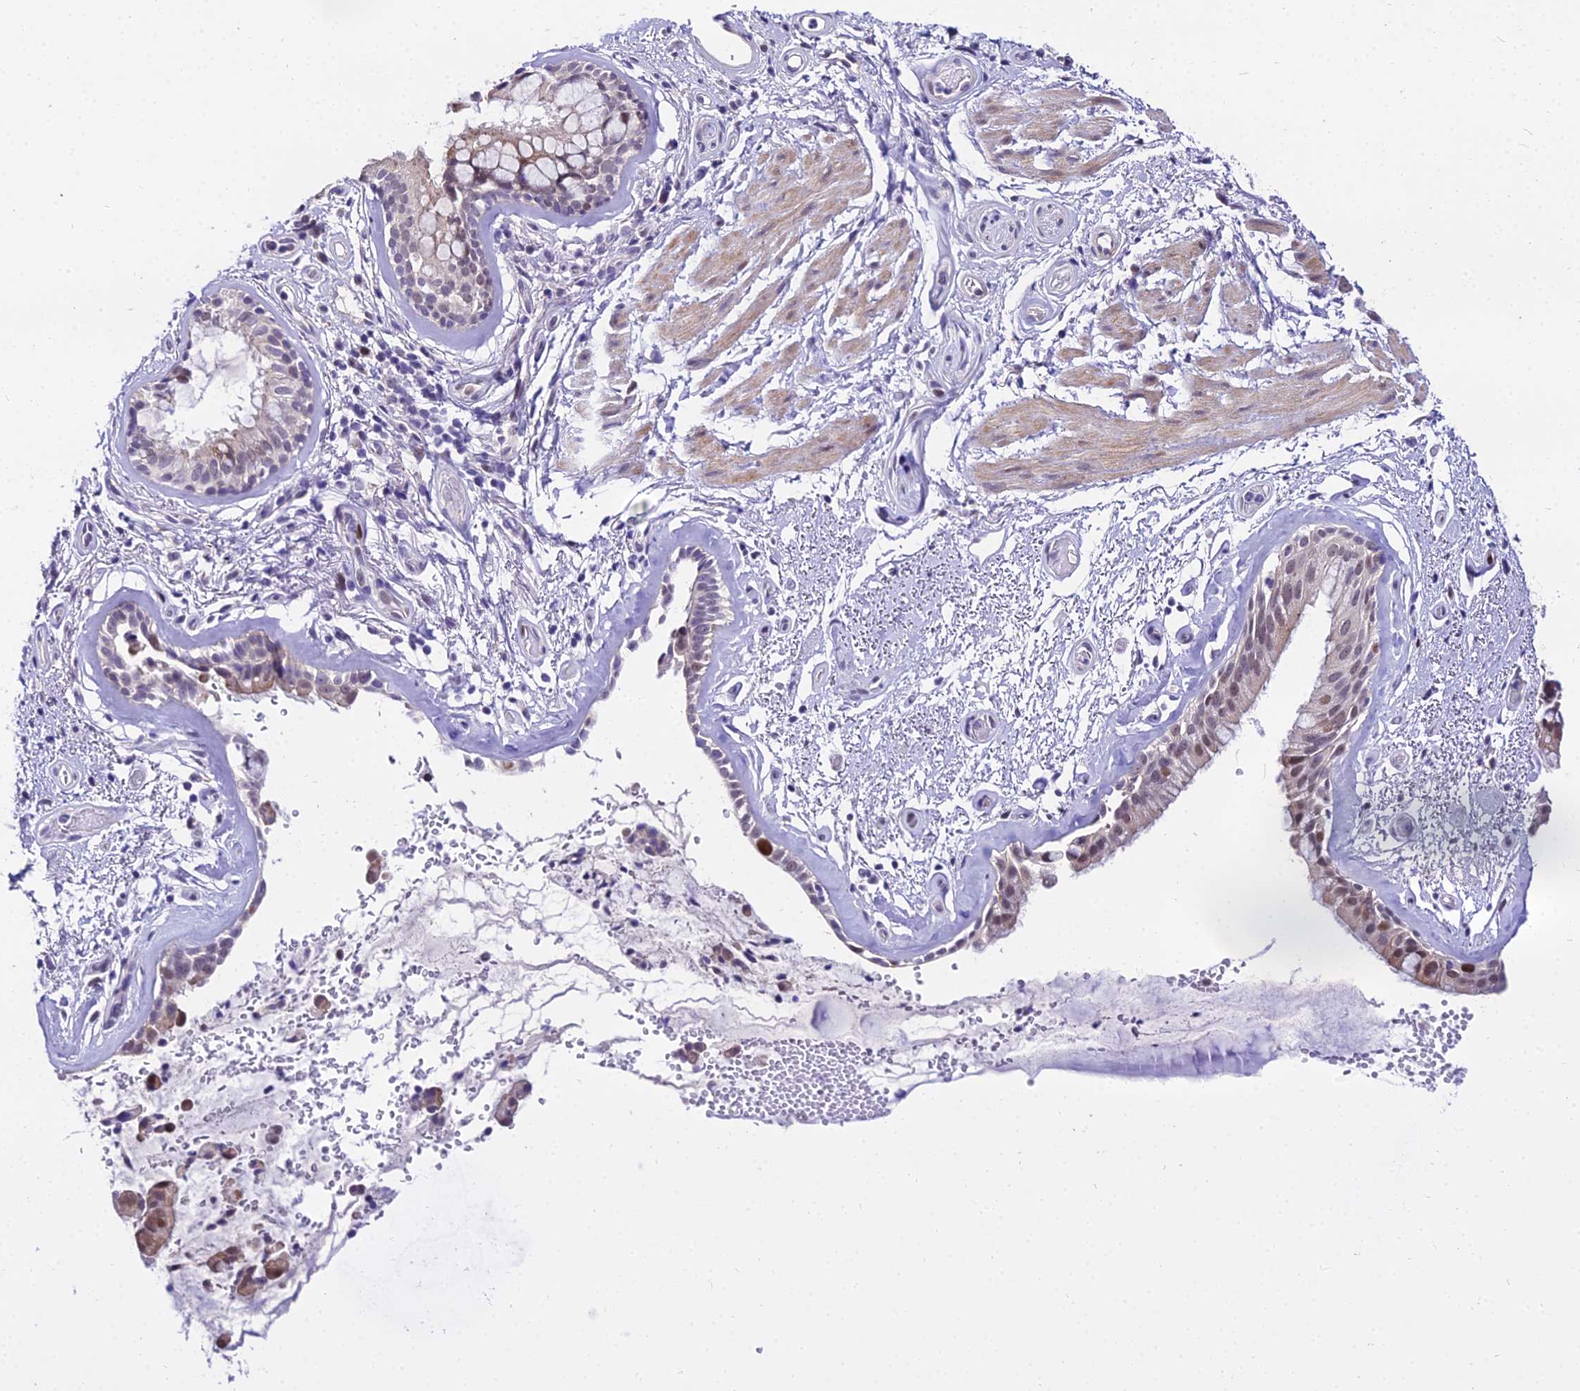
{"staining": {"intensity": "moderate", "quantity": "<25%", "location": "nuclear"}, "tissue": "bronchus", "cell_type": "Respiratory epithelial cells", "image_type": "normal", "snomed": [{"axis": "morphology", "description": "Normal tissue, NOS"}, {"axis": "topography", "description": "Cartilage tissue"}, {"axis": "topography", "description": "Bronchus"}], "caption": "Bronchus stained with DAB (3,3'-diaminobenzidine) immunohistochemistry demonstrates low levels of moderate nuclear expression in about <25% of respiratory epithelial cells.", "gene": "TRIML2", "patient": {"sex": "female", "age": 66}}